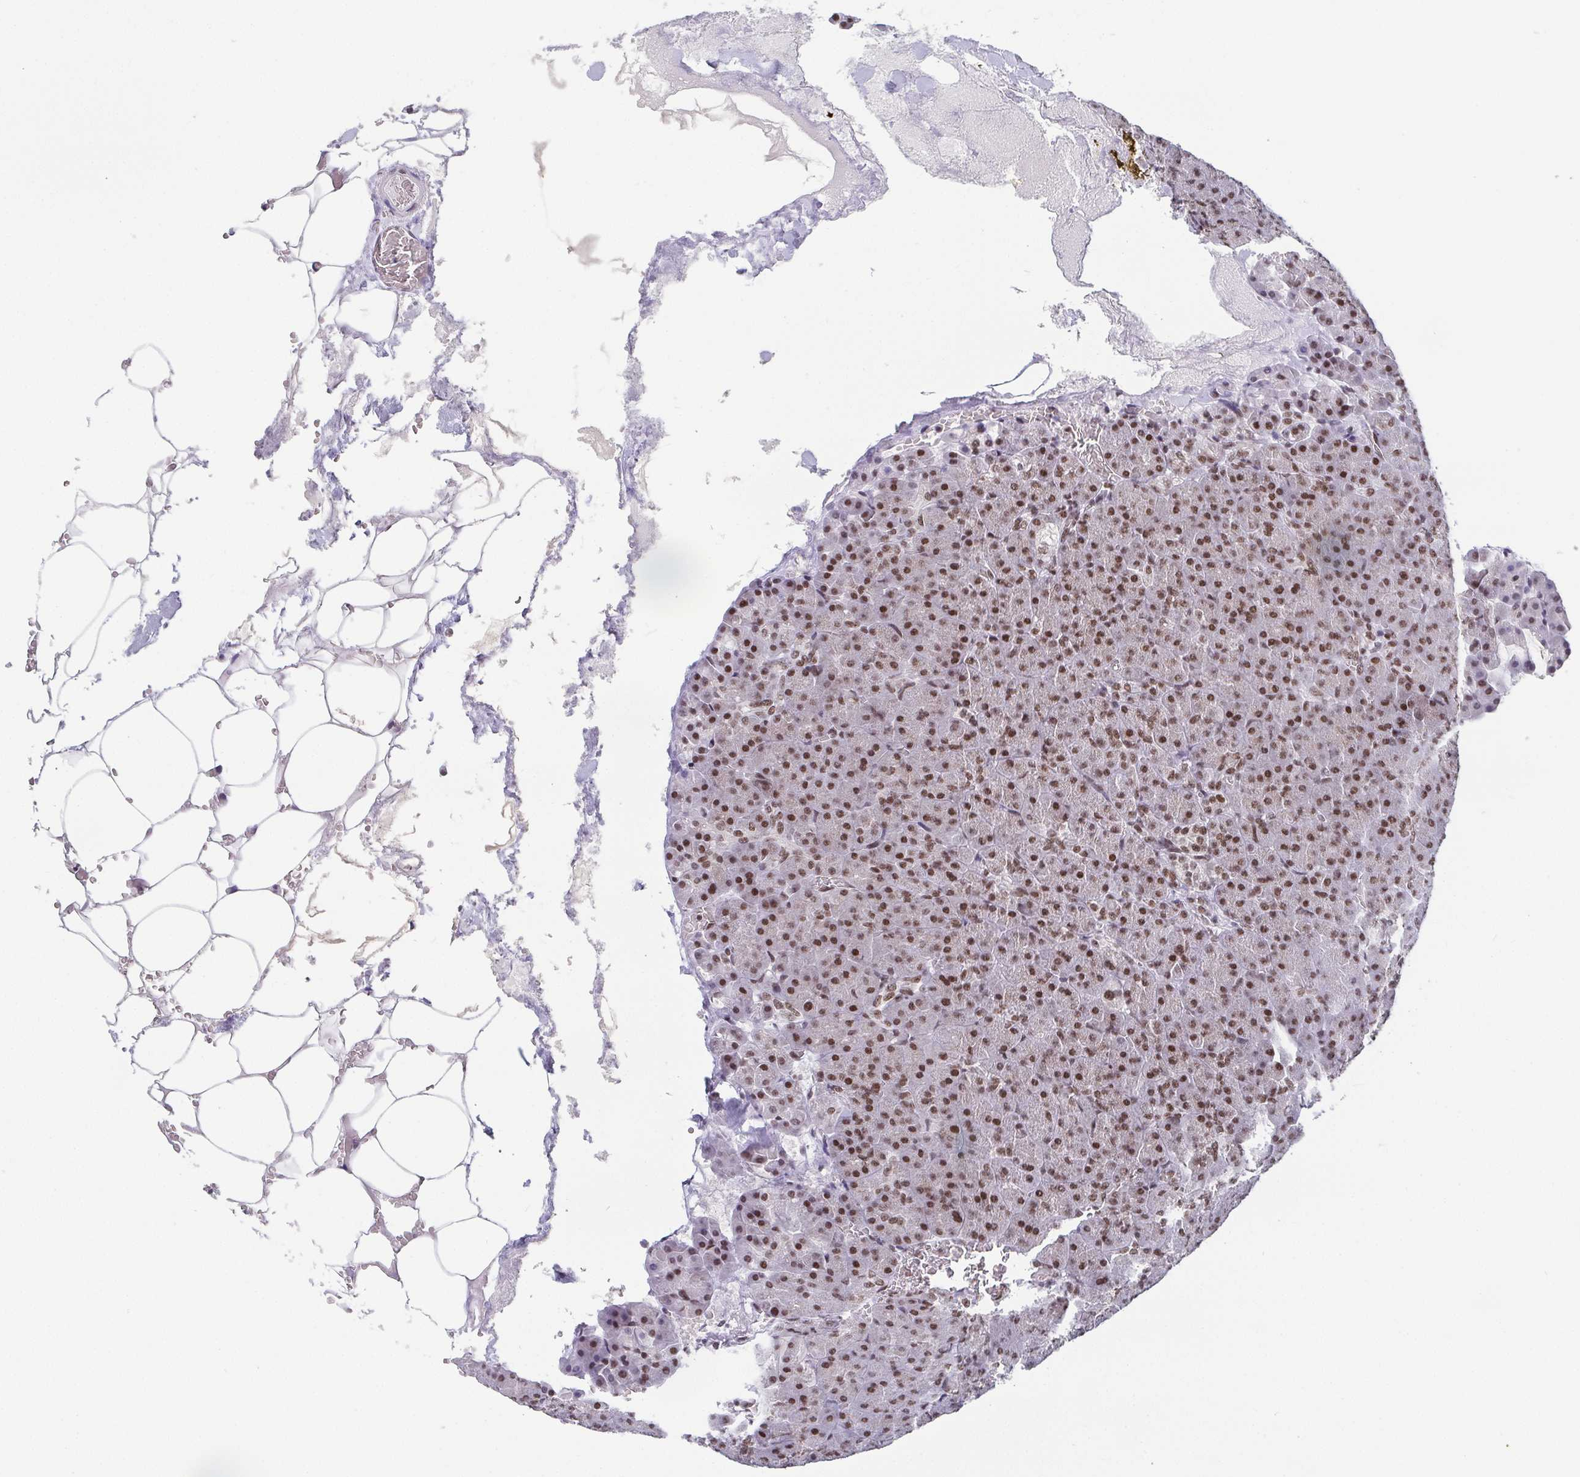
{"staining": {"intensity": "moderate", "quantity": ">75%", "location": "nuclear"}, "tissue": "pancreas", "cell_type": "Exocrine glandular cells", "image_type": "normal", "snomed": [{"axis": "morphology", "description": "Normal tissue, NOS"}, {"axis": "topography", "description": "Pancreas"}], "caption": "Immunohistochemical staining of normal pancreas exhibits moderate nuclear protein staining in approximately >75% of exocrine glandular cells.", "gene": "CTCF", "patient": {"sex": "female", "age": 74}}